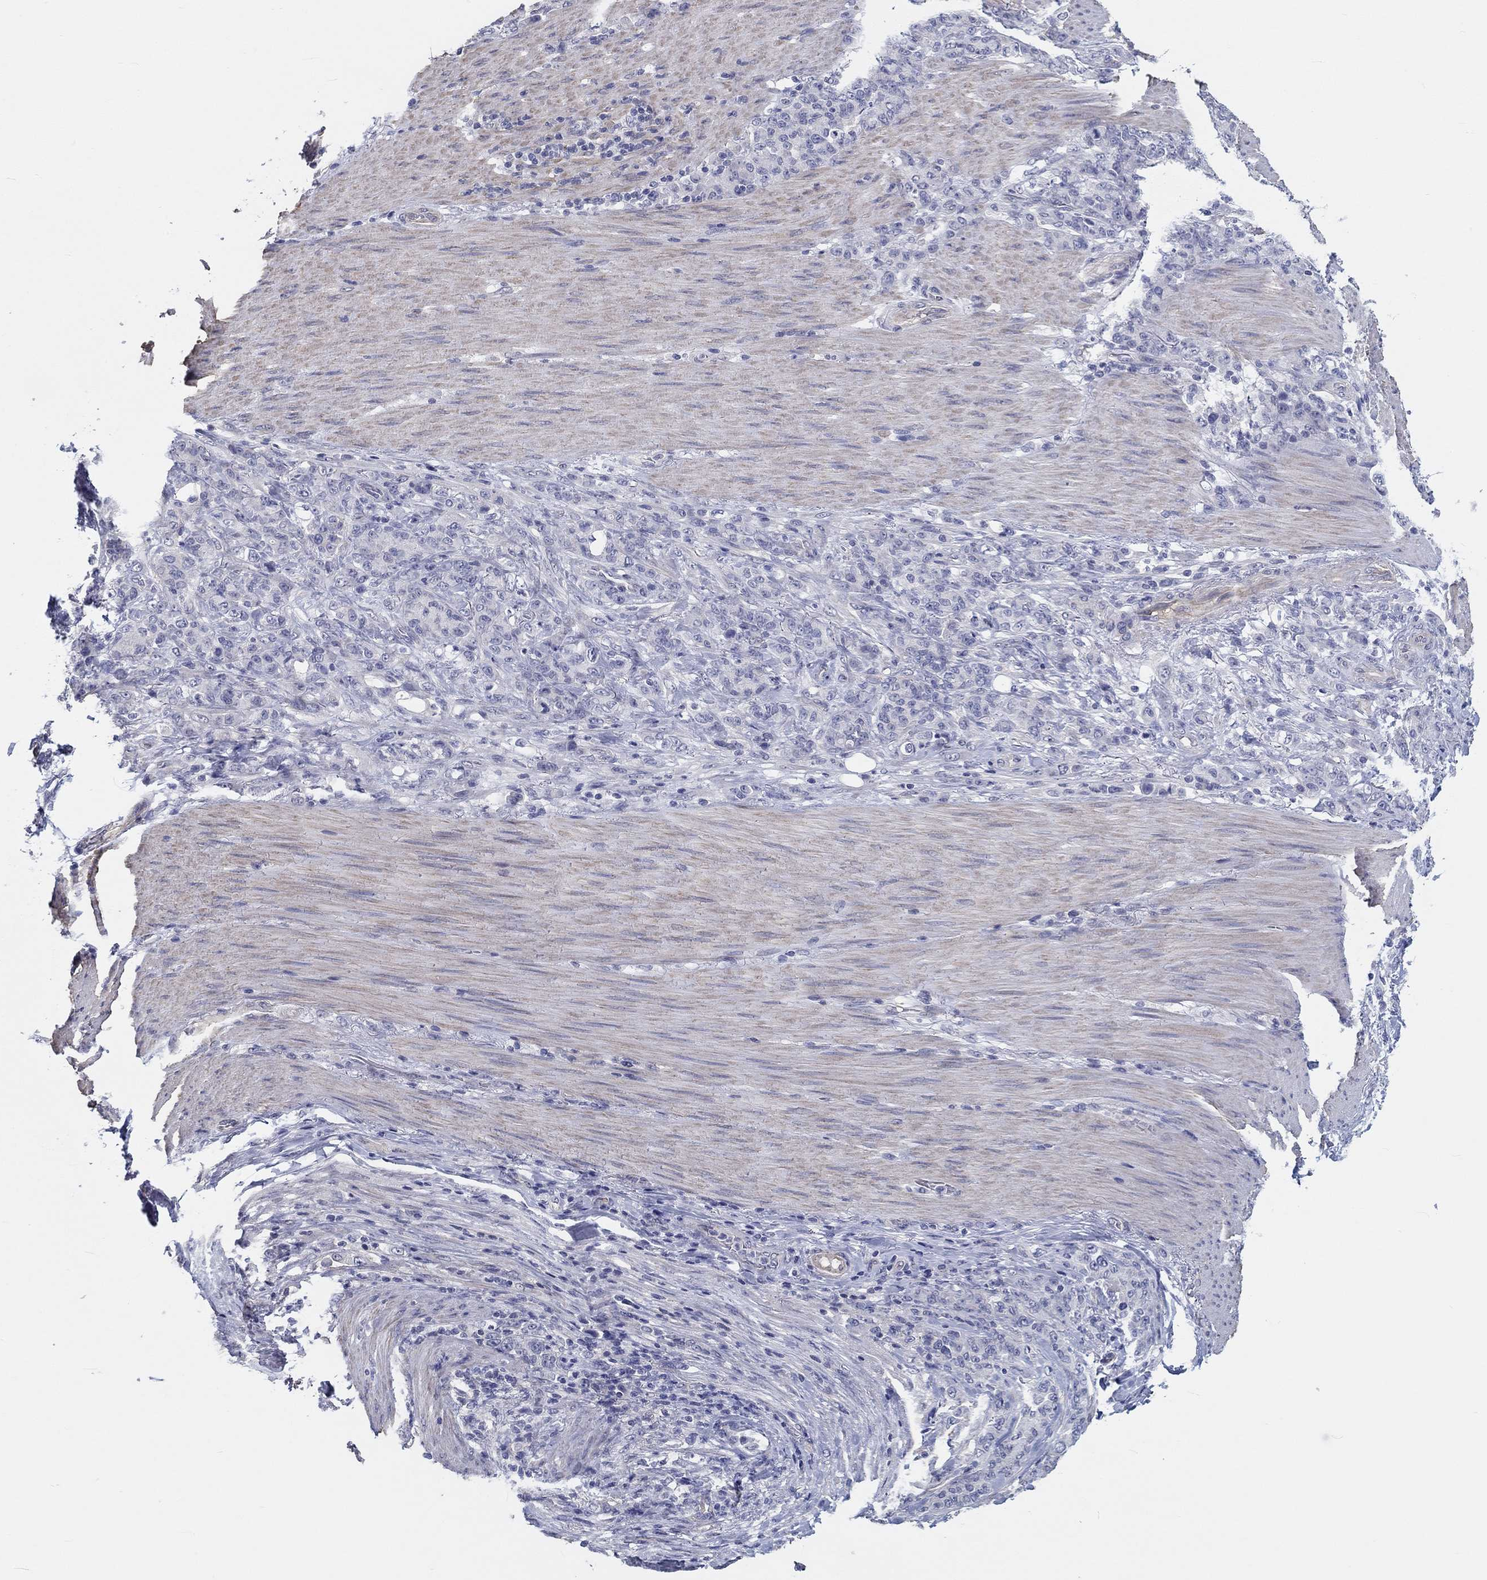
{"staining": {"intensity": "negative", "quantity": "none", "location": "none"}, "tissue": "stomach cancer", "cell_type": "Tumor cells", "image_type": "cancer", "snomed": [{"axis": "morphology", "description": "Normal tissue, NOS"}, {"axis": "morphology", "description": "Adenocarcinoma, NOS"}, {"axis": "topography", "description": "Stomach"}], "caption": "Immunohistochemistry (IHC) of human stomach cancer (adenocarcinoma) reveals no expression in tumor cells. Brightfield microscopy of immunohistochemistry stained with DAB (3,3'-diaminobenzidine) (brown) and hematoxylin (blue), captured at high magnification.", "gene": "CRYGD", "patient": {"sex": "female", "age": 79}}